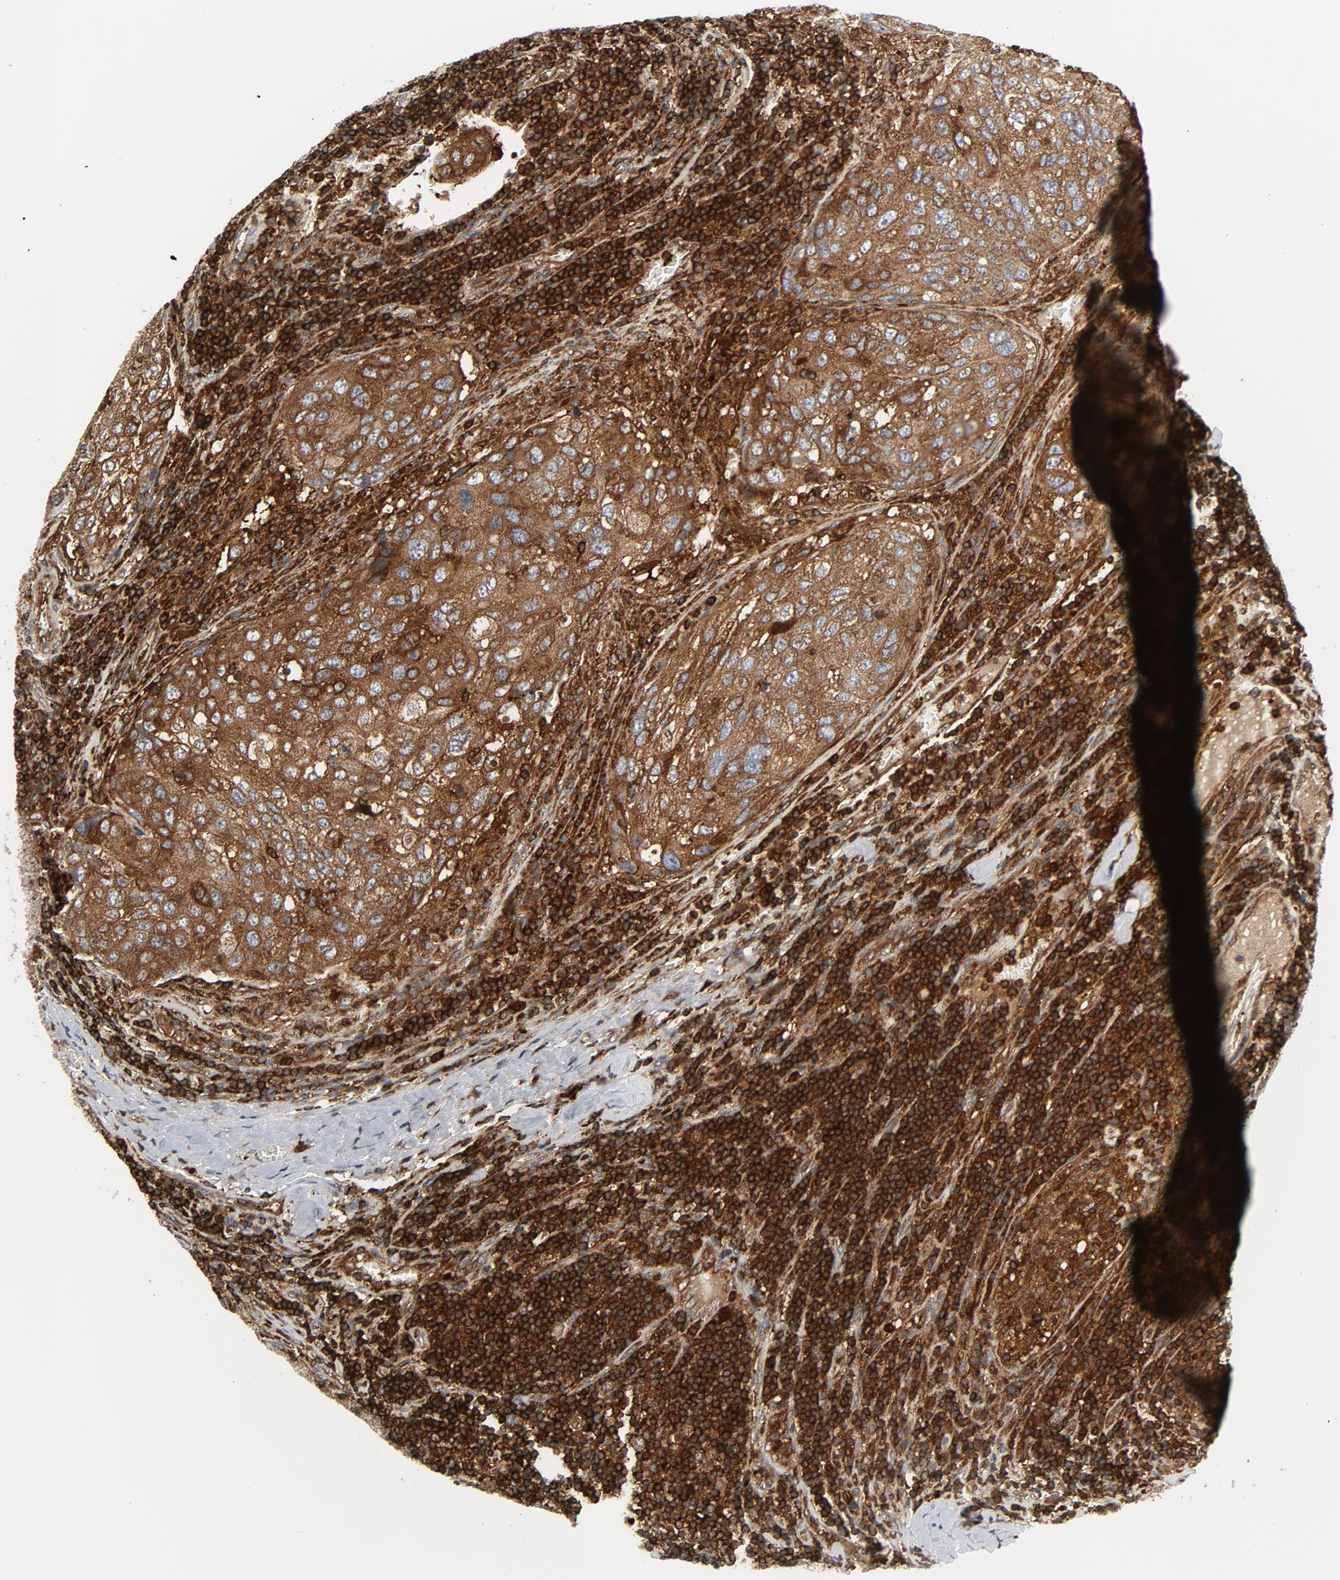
{"staining": {"intensity": "strong", "quantity": ">75%", "location": "cytoplasmic/membranous"}, "tissue": "urothelial cancer", "cell_type": "Tumor cells", "image_type": "cancer", "snomed": [{"axis": "morphology", "description": "Urothelial carcinoma, High grade"}, {"axis": "topography", "description": "Lymph node"}, {"axis": "topography", "description": "Urinary bladder"}], "caption": "Tumor cells show strong cytoplasmic/membranous staining in about >75% of cells in urothelial cancer.", "gene": "YES1", "patient": {"sex": "male", "age": 51}}